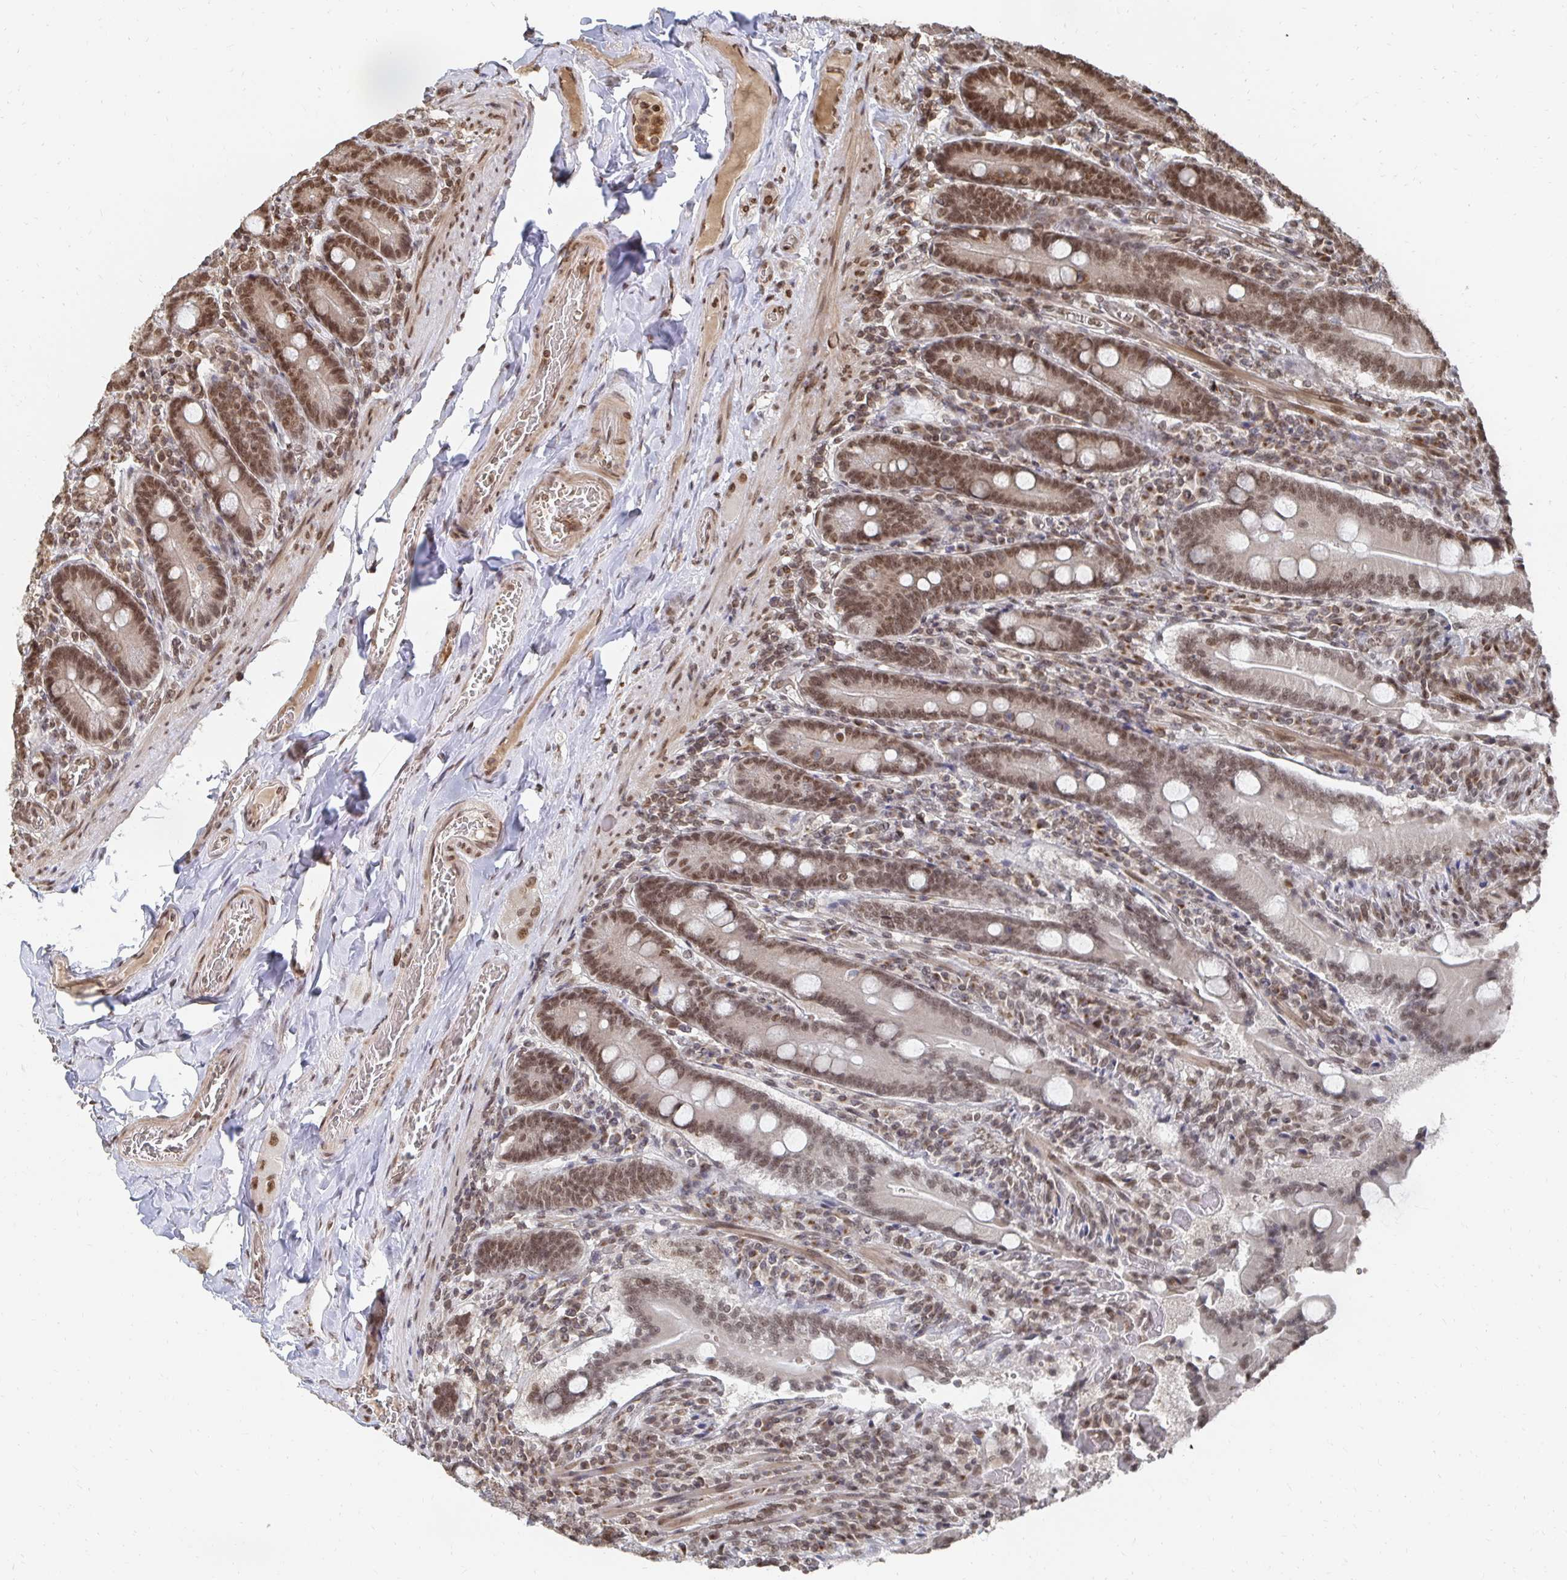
{"staining": {"intensity": "strong", "quantity": ">75%", "location": "nuclear"}, "tissue": "duodenum", "cell_type": "Glandular cells", "image_type": "normal", "snomed": [{"axis": "morphology", "description": "Normal tissue, NOS"}, {"axis": "topography", "description": "Duodenum"}], "caption": "Immunohistochemistry (IHC) staining of normal duodenum, which displays high levels of strong nuclear staining in about >75% of glandular cells indicating strong nuclear protein expression. The staining was performed using DAB (3,3'-diaminobenzidine) (brown) for protein detection and nuclei were counterstained in hematoxylin (blue).", "gene": "GTF3C6", "patient": {"sex": "female", "age": 62}}